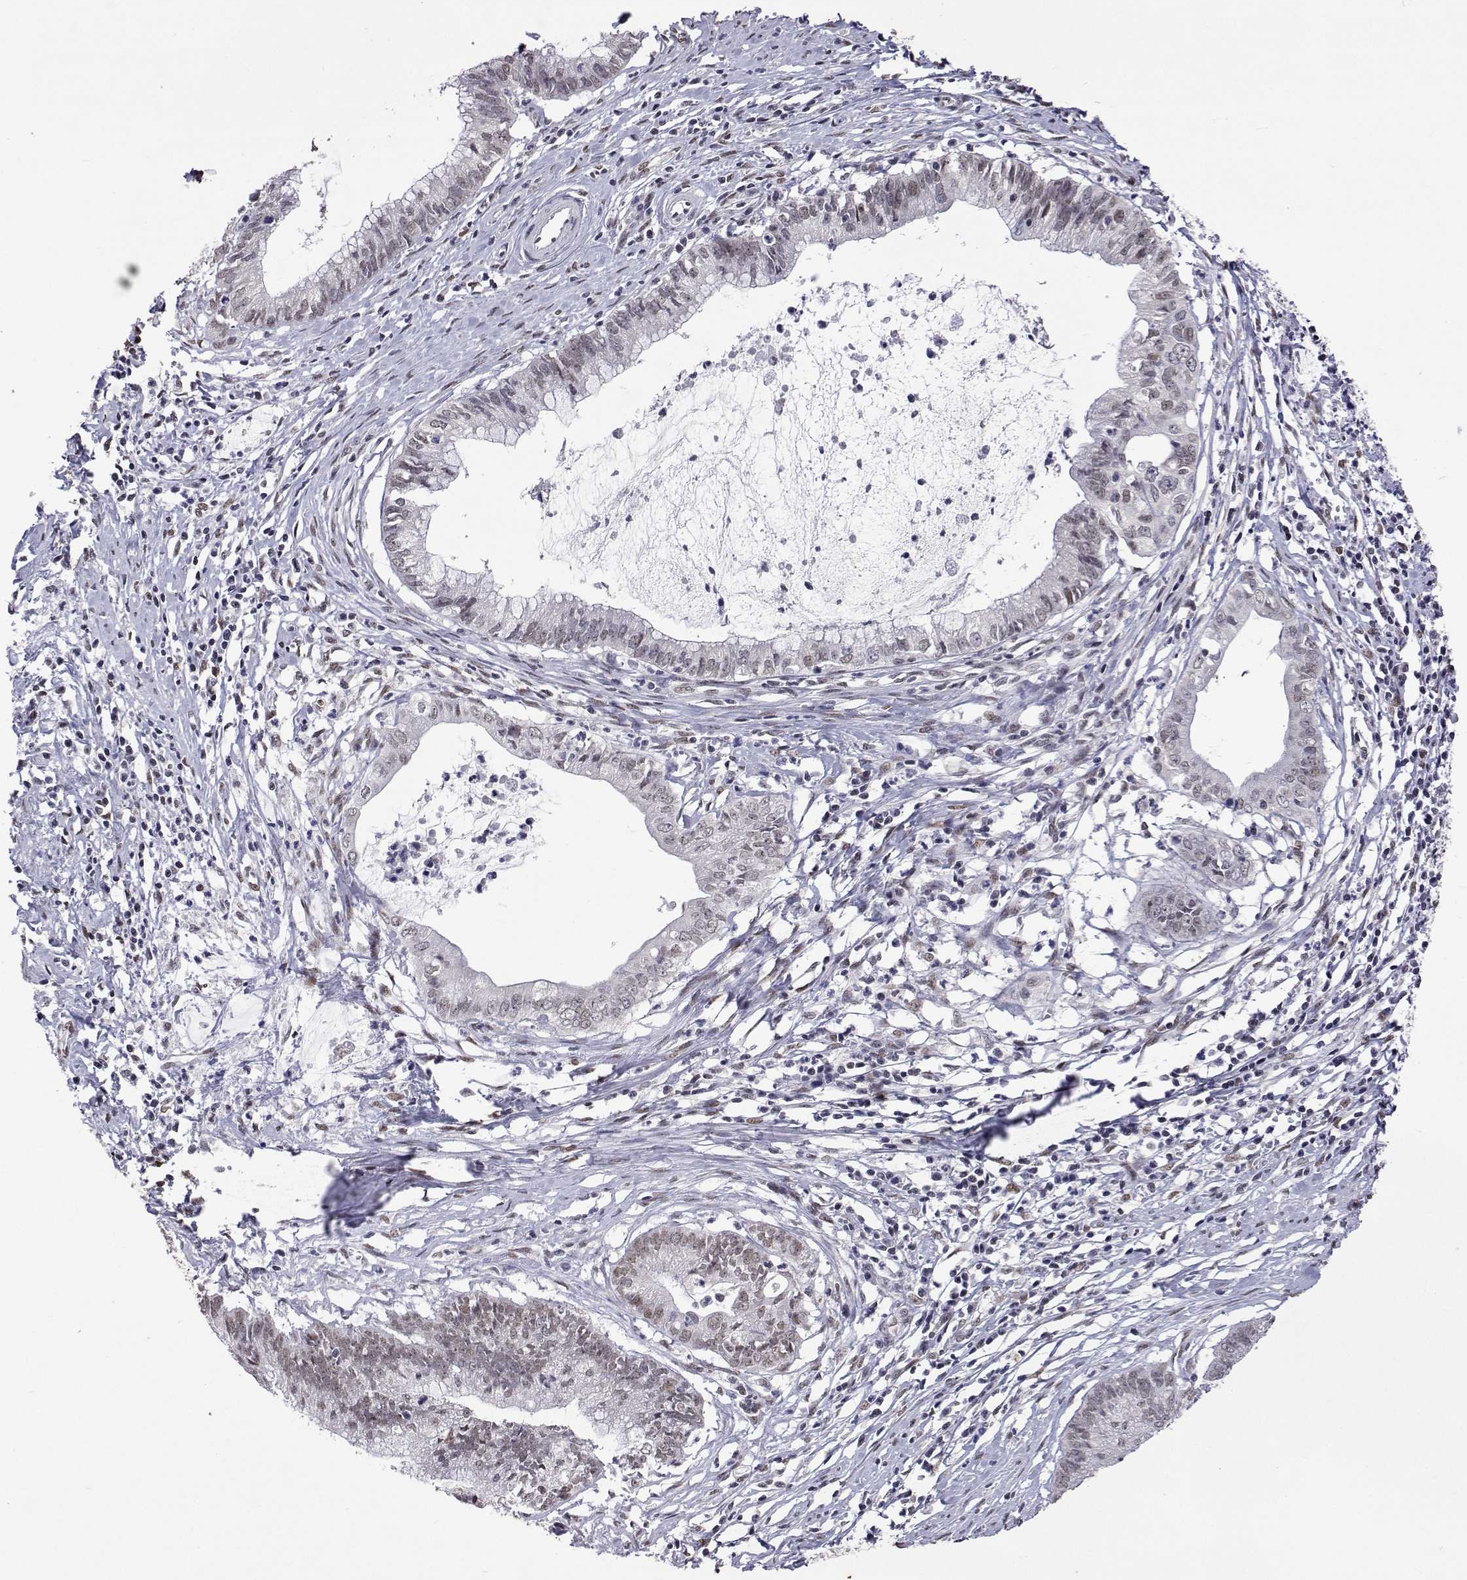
{"staining": {"intensity": "weak", "quantity": "25%-75%", "location": "nuclear"}, "tissue": "cervical cancer", "cell_type": "Tumor cells", "image_type": "cancer", "snomed": [{"axis": "morphology", "description": "Normal tissue, NOS"}, {"axis": "morphology", "description": "Adenocarcinoma, NOS"}, {"axis": "topography", "description": "Cervix"}], "caption": "Human cervical adenocarcinoma stained for a protein (brown) reveals weak nuclear positive positivity in approximately 25%-75% of tumor cells.", "gene": "HNRNPA0", "patient": {"sex": "female", "age": 38}}